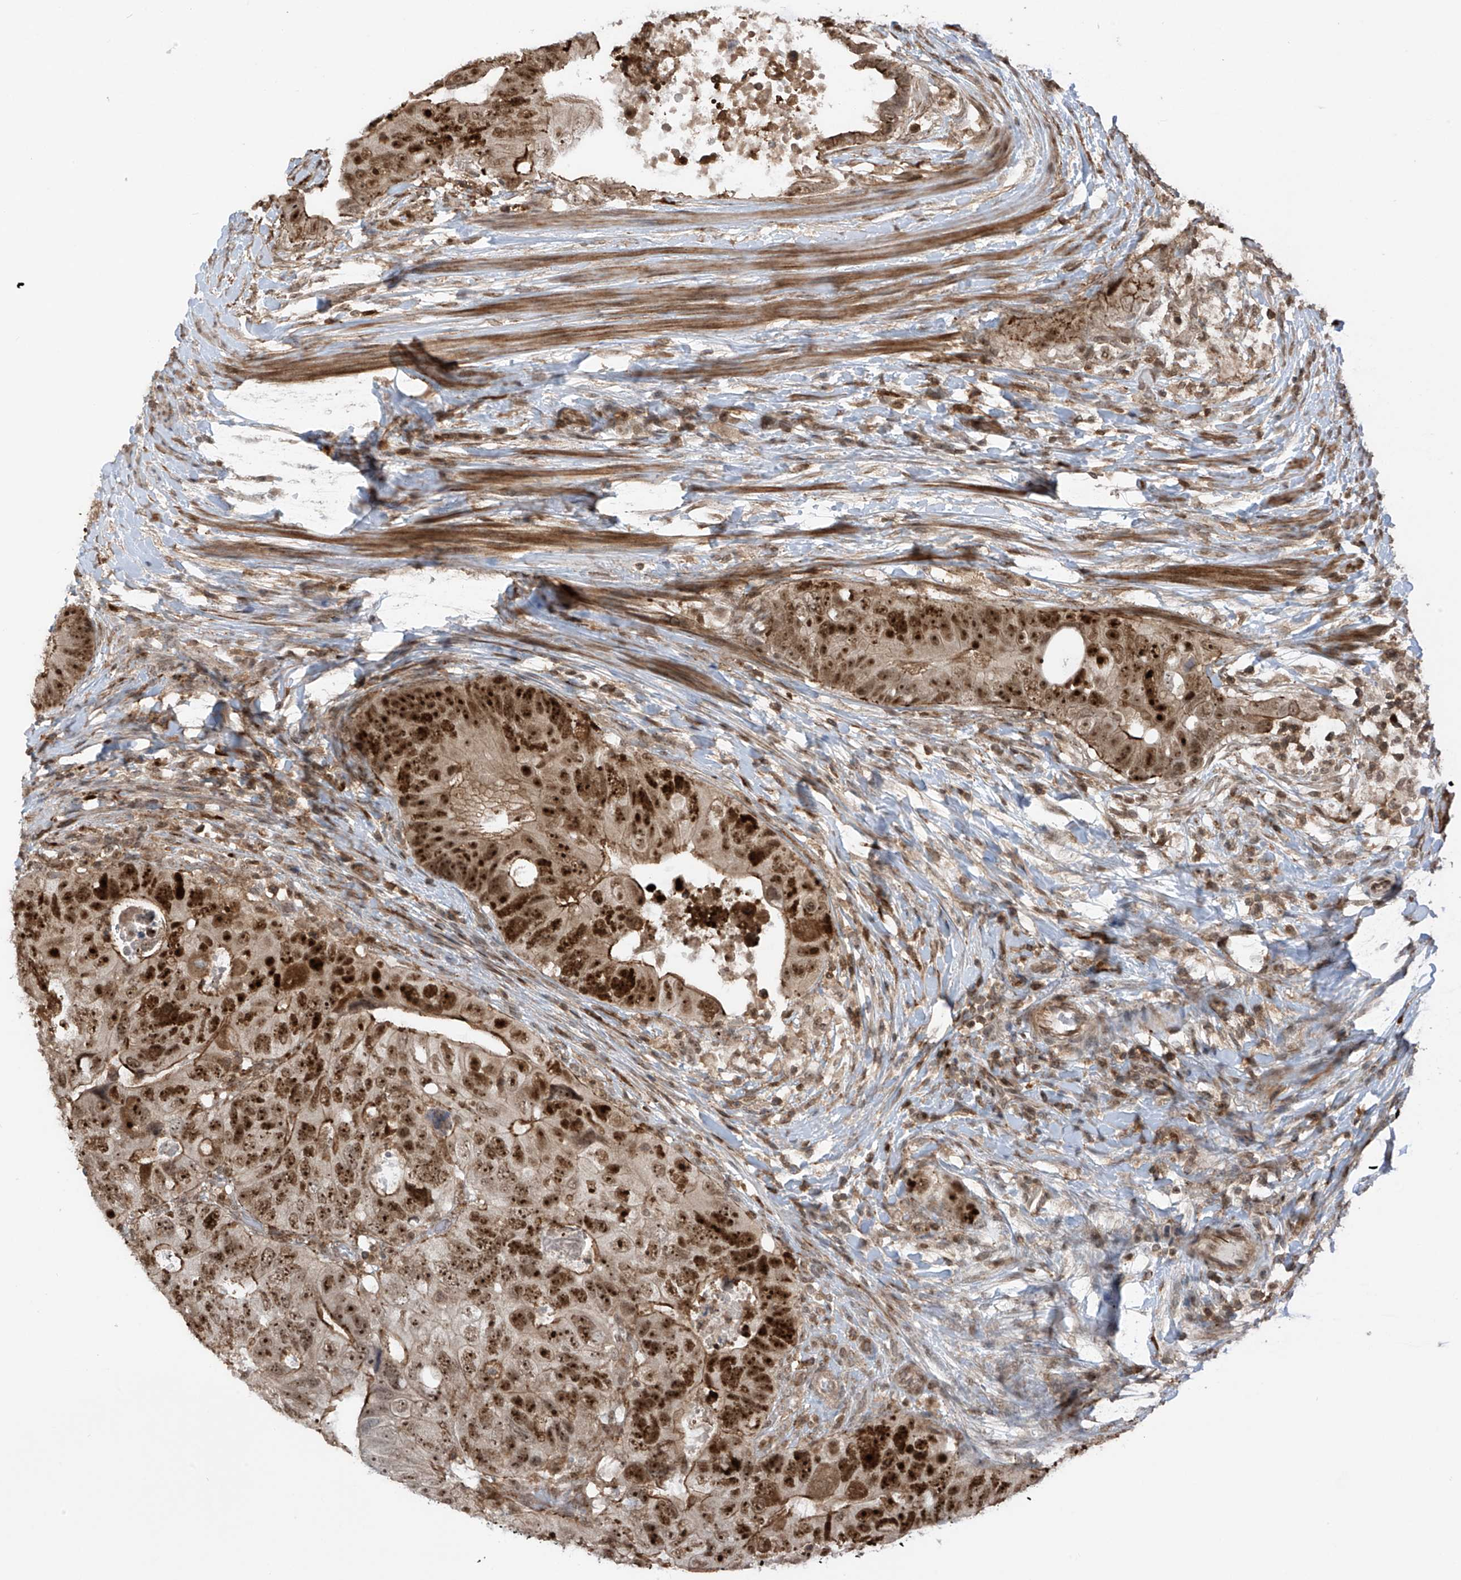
{"staining": {"intensity": "strong", "quantity": ">75%", "location": "cytoplasmic/membranous,nuclear"}, "tissue": "colorectal cancer", "cell_type": "Tumor cells", "image_type": "cancer", "snomed": [{"axis": "morphology", "description": "Adenocarcinoma, NOS"}, {"axis": "topography", "description": "Rectum"}], "caption": "Brown immunohistochemical staining in human colorectal cancer (adenocarcinoma) shows strong cytoplasmic/membranous and nuclear expression in approximately >75% of tumor cells.", "gene": "REPIN1", "patient": {"sex": "male", "age": 59}}